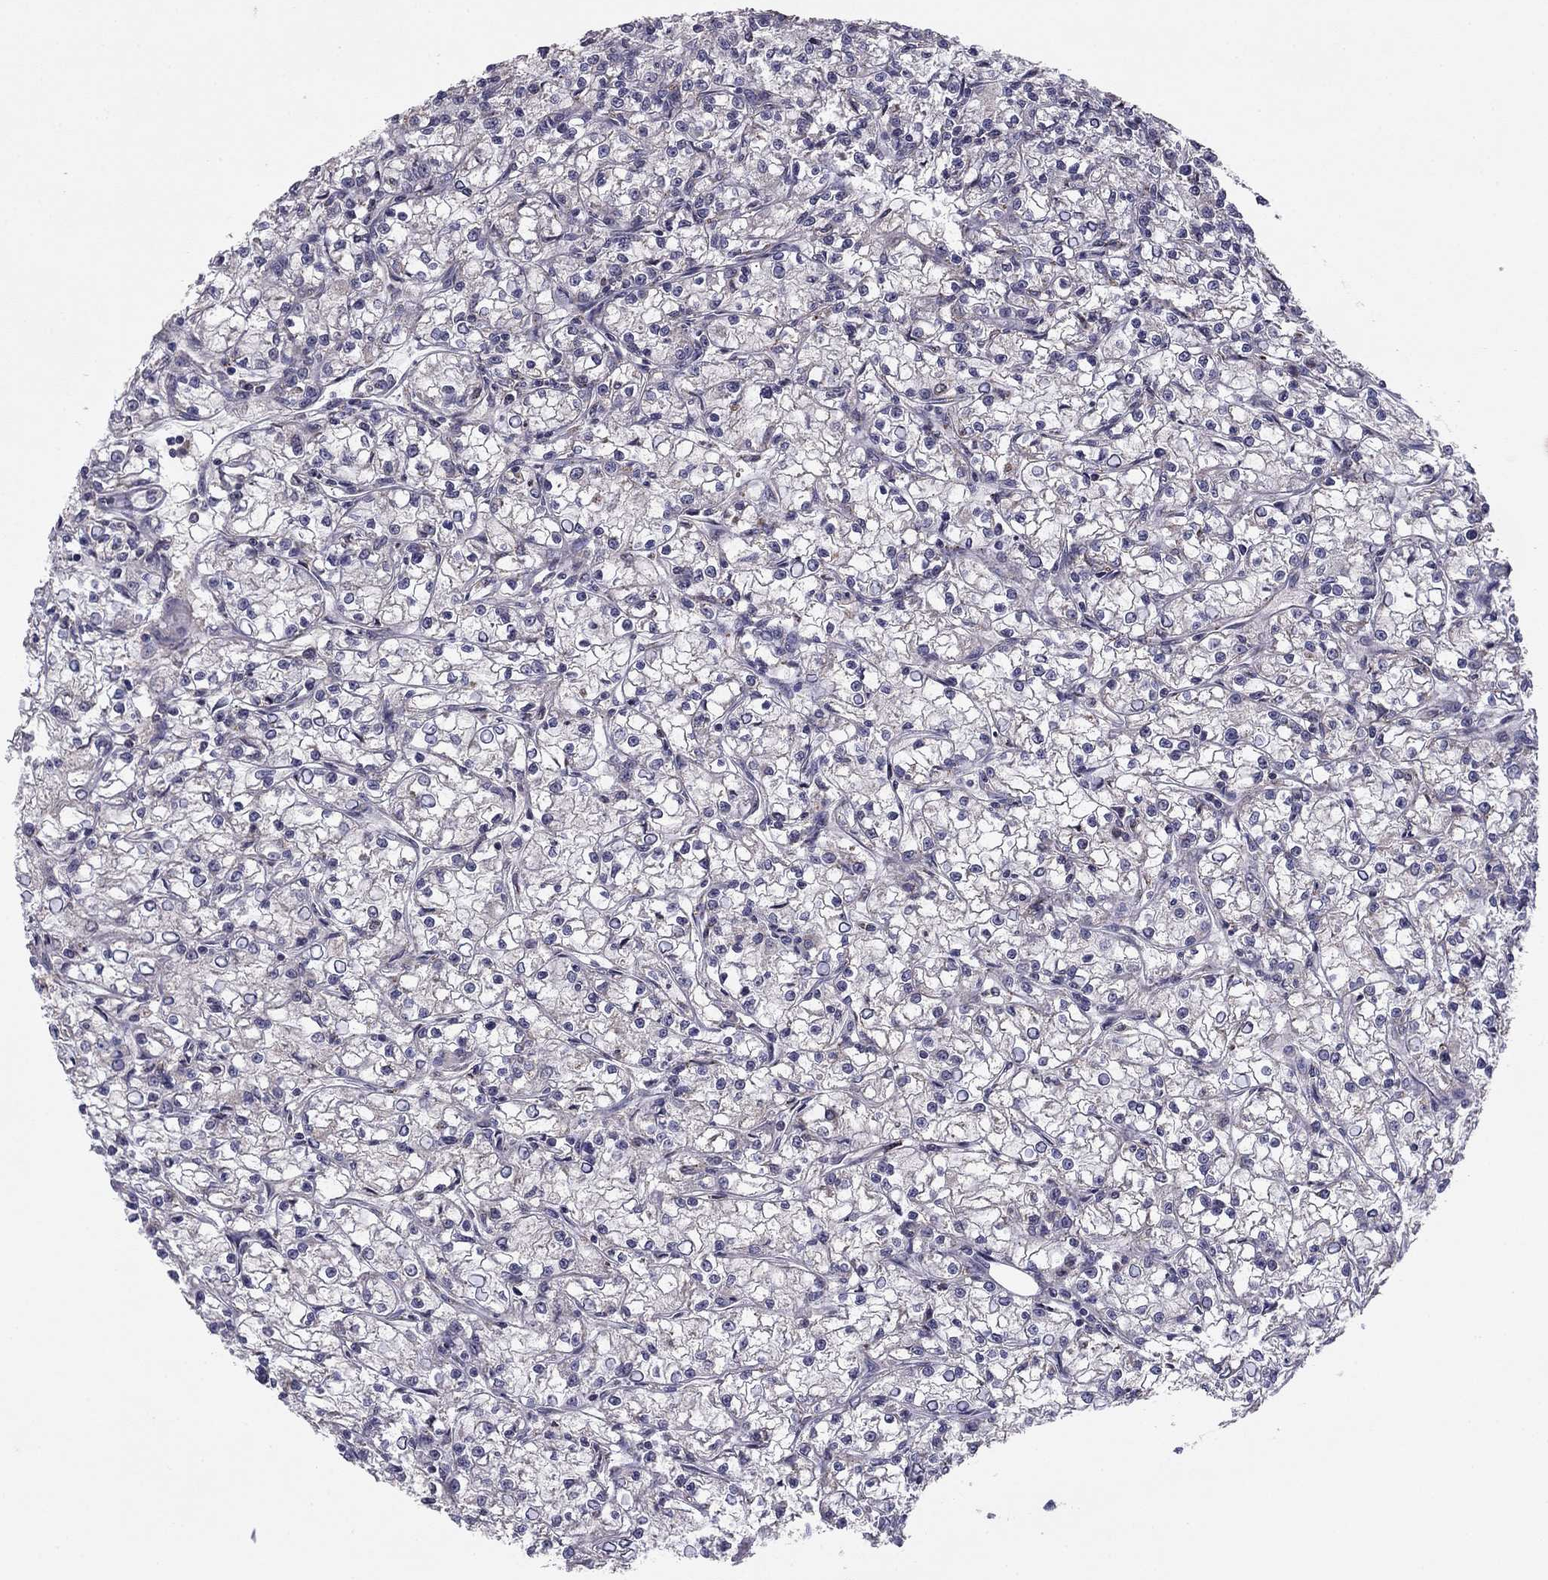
{"staining": {"intensity": "negative", "quantity": "none", "location": "none"}, "tissue": "renal cancer", "cell_type": "Tumor cells", "image_type": "cancer", "snomed": [{"axis": "morphology", "description": "Adenocarcinoma, NOS"}, {"axis": "topography", "description": "Kidney"}], "caption": "This is an immunohistochemistry (IHC) image of human renal cancer (adenocarcinoma). There is no positivity in tumor cells.", "gene": "HCN1", "patient": {"sex": "female", "age": 59}}